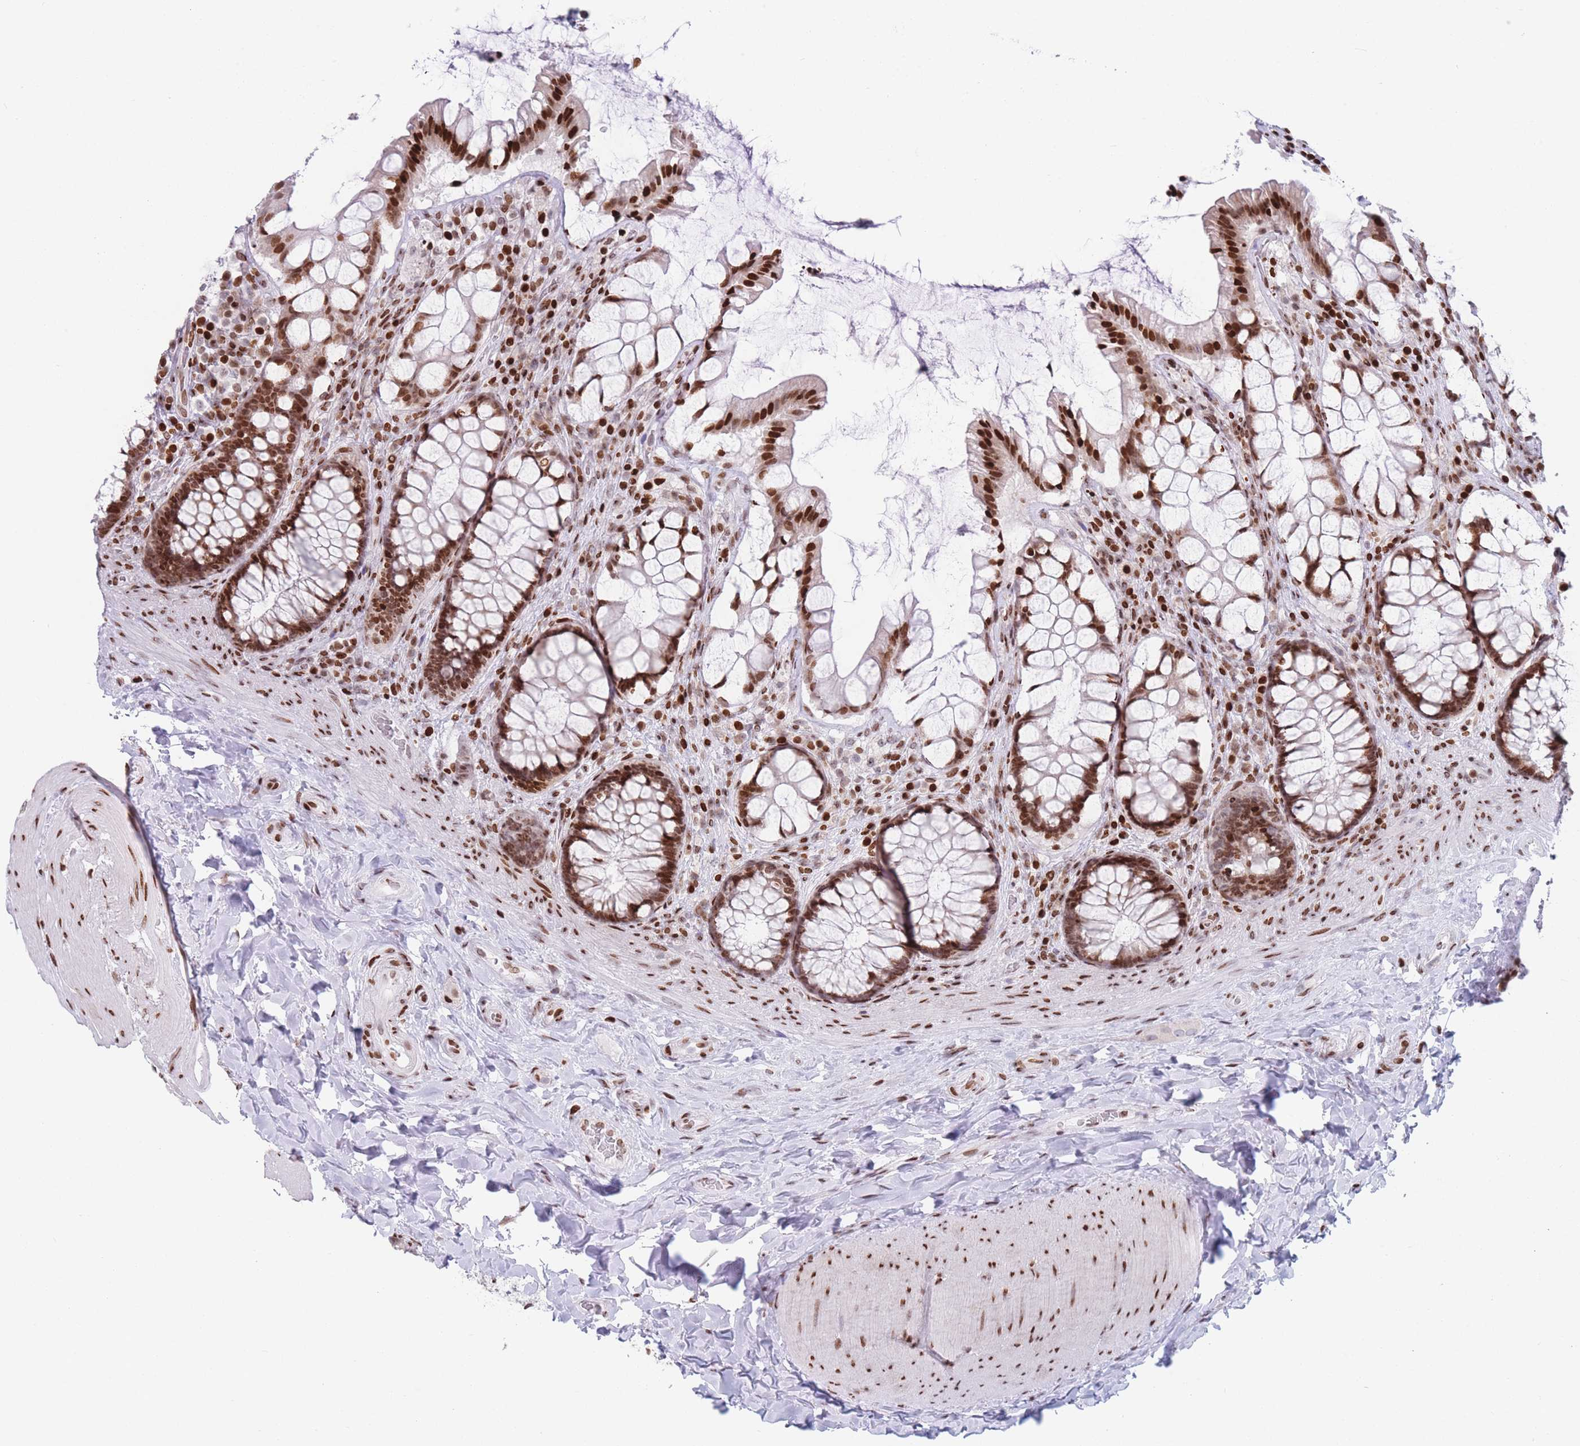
{"staining": {"intensity": "strong", "quantity": ">75%", "location": "nuclear"}, "tissue": "rectum", "cell_type": "Glandular cells", "image_type": "normal", "snomed": [{"axis": "morphology", "description": "Normal tissue, NOS"}, {"axis": "topography", "description": "Rectum"}], "caption": "This image reveals IHC staining of normal human rectum, with high strong nuclear positivity in approximately >75% of glandular cells.", "gene": "AK9", "patient": {"sex": "female", "age": 58}}